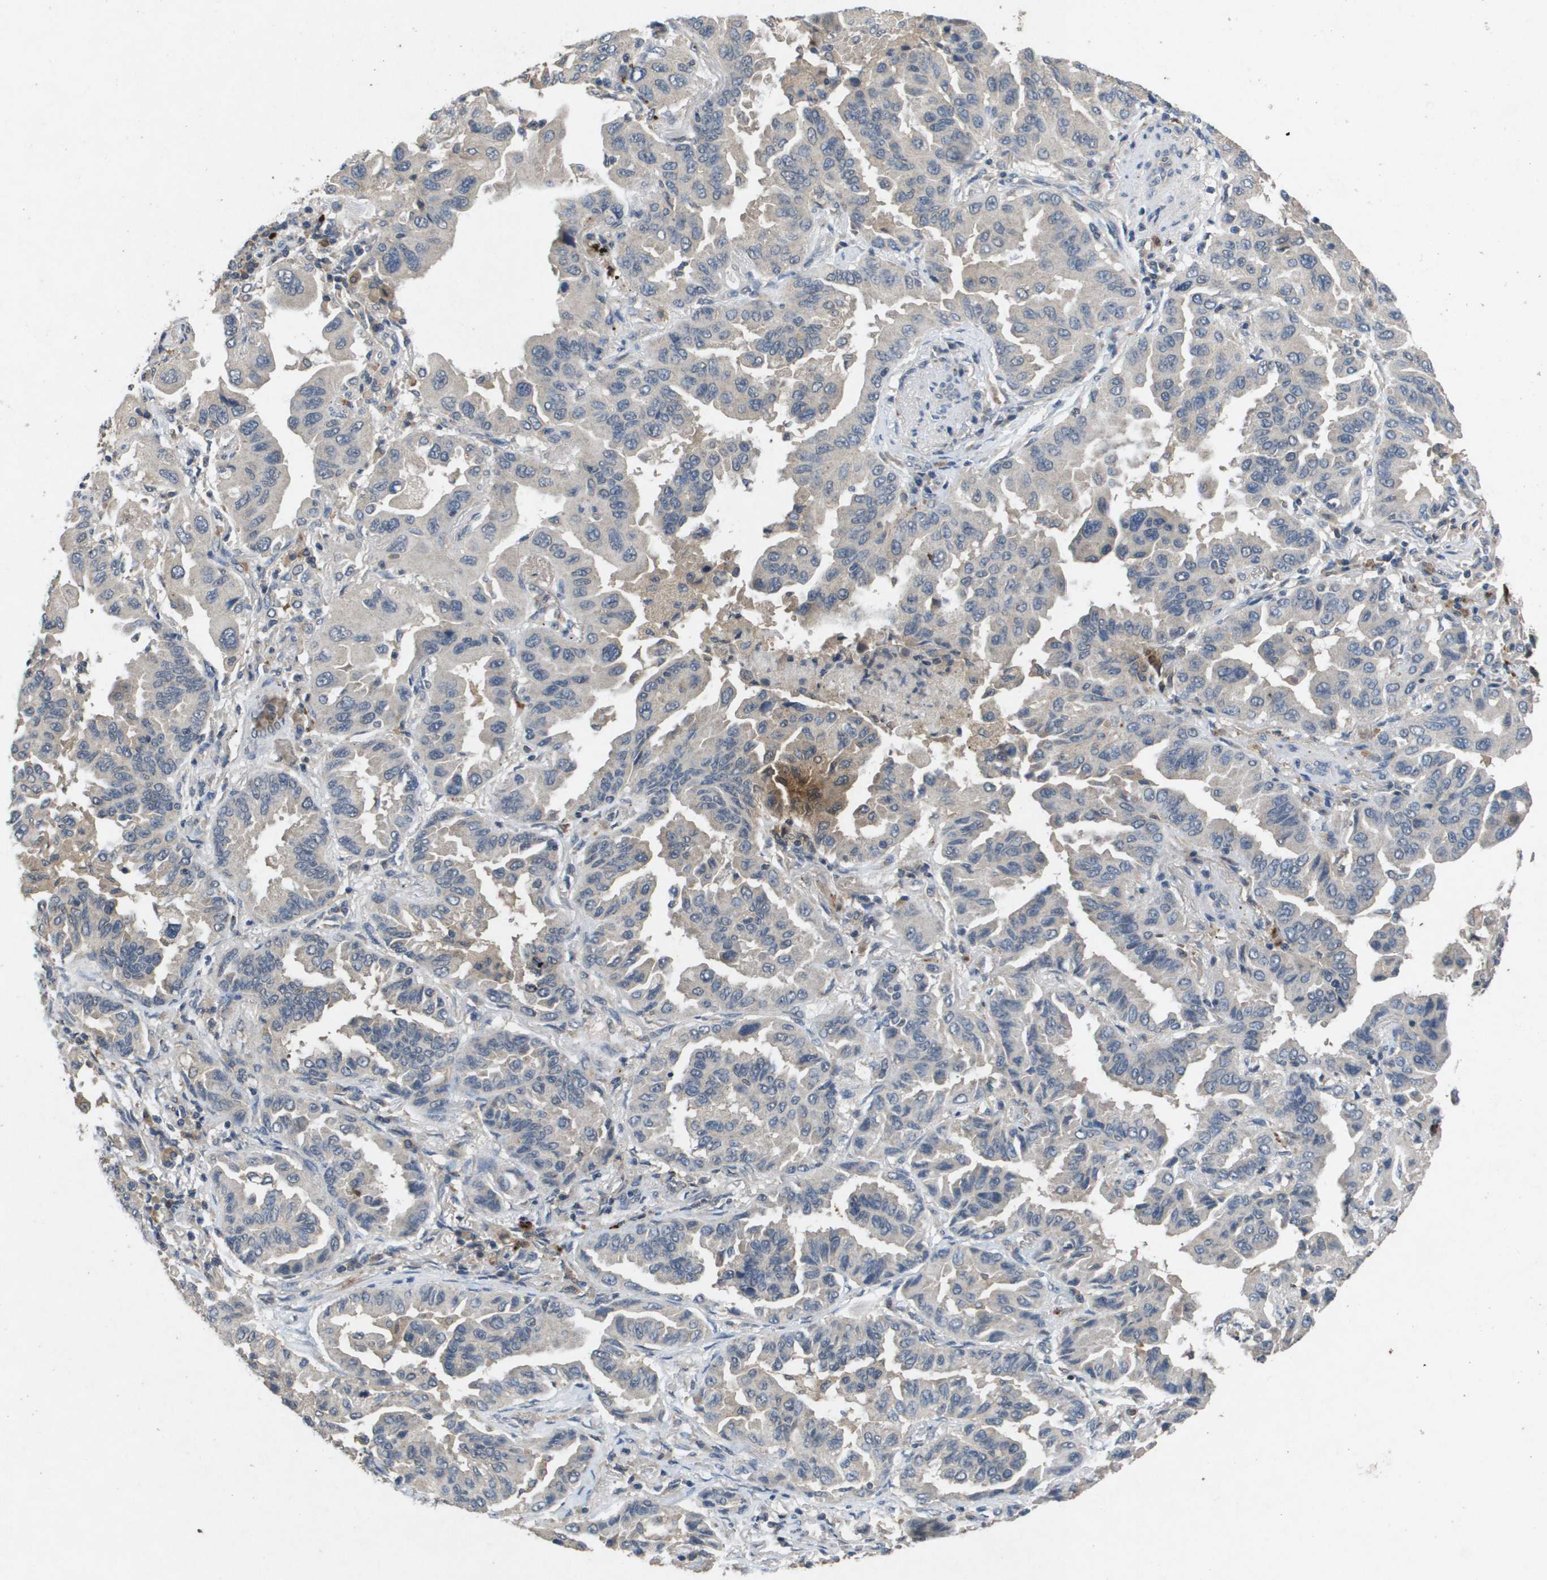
{"staining": {"intensity": "weak", "quantity": "<25%", "location": "cytoplasmic/membranous"}, "tissue": "lung cancer", "cell_type": "Tumor cells", "image_type": "cancer", "snomed": [{"axis": "morphology", "description": "Adenocarcinoma, NOS"}, {"axis": "topography", "description": "Lung"}], "caption": "A high-resolution micrograph shows immunohistochemistry staining of lung cancer, which demonstrates no significant positivity in tumor cells.", "gene": "PROC", "patient": {"sex": "female", "age": 65}}